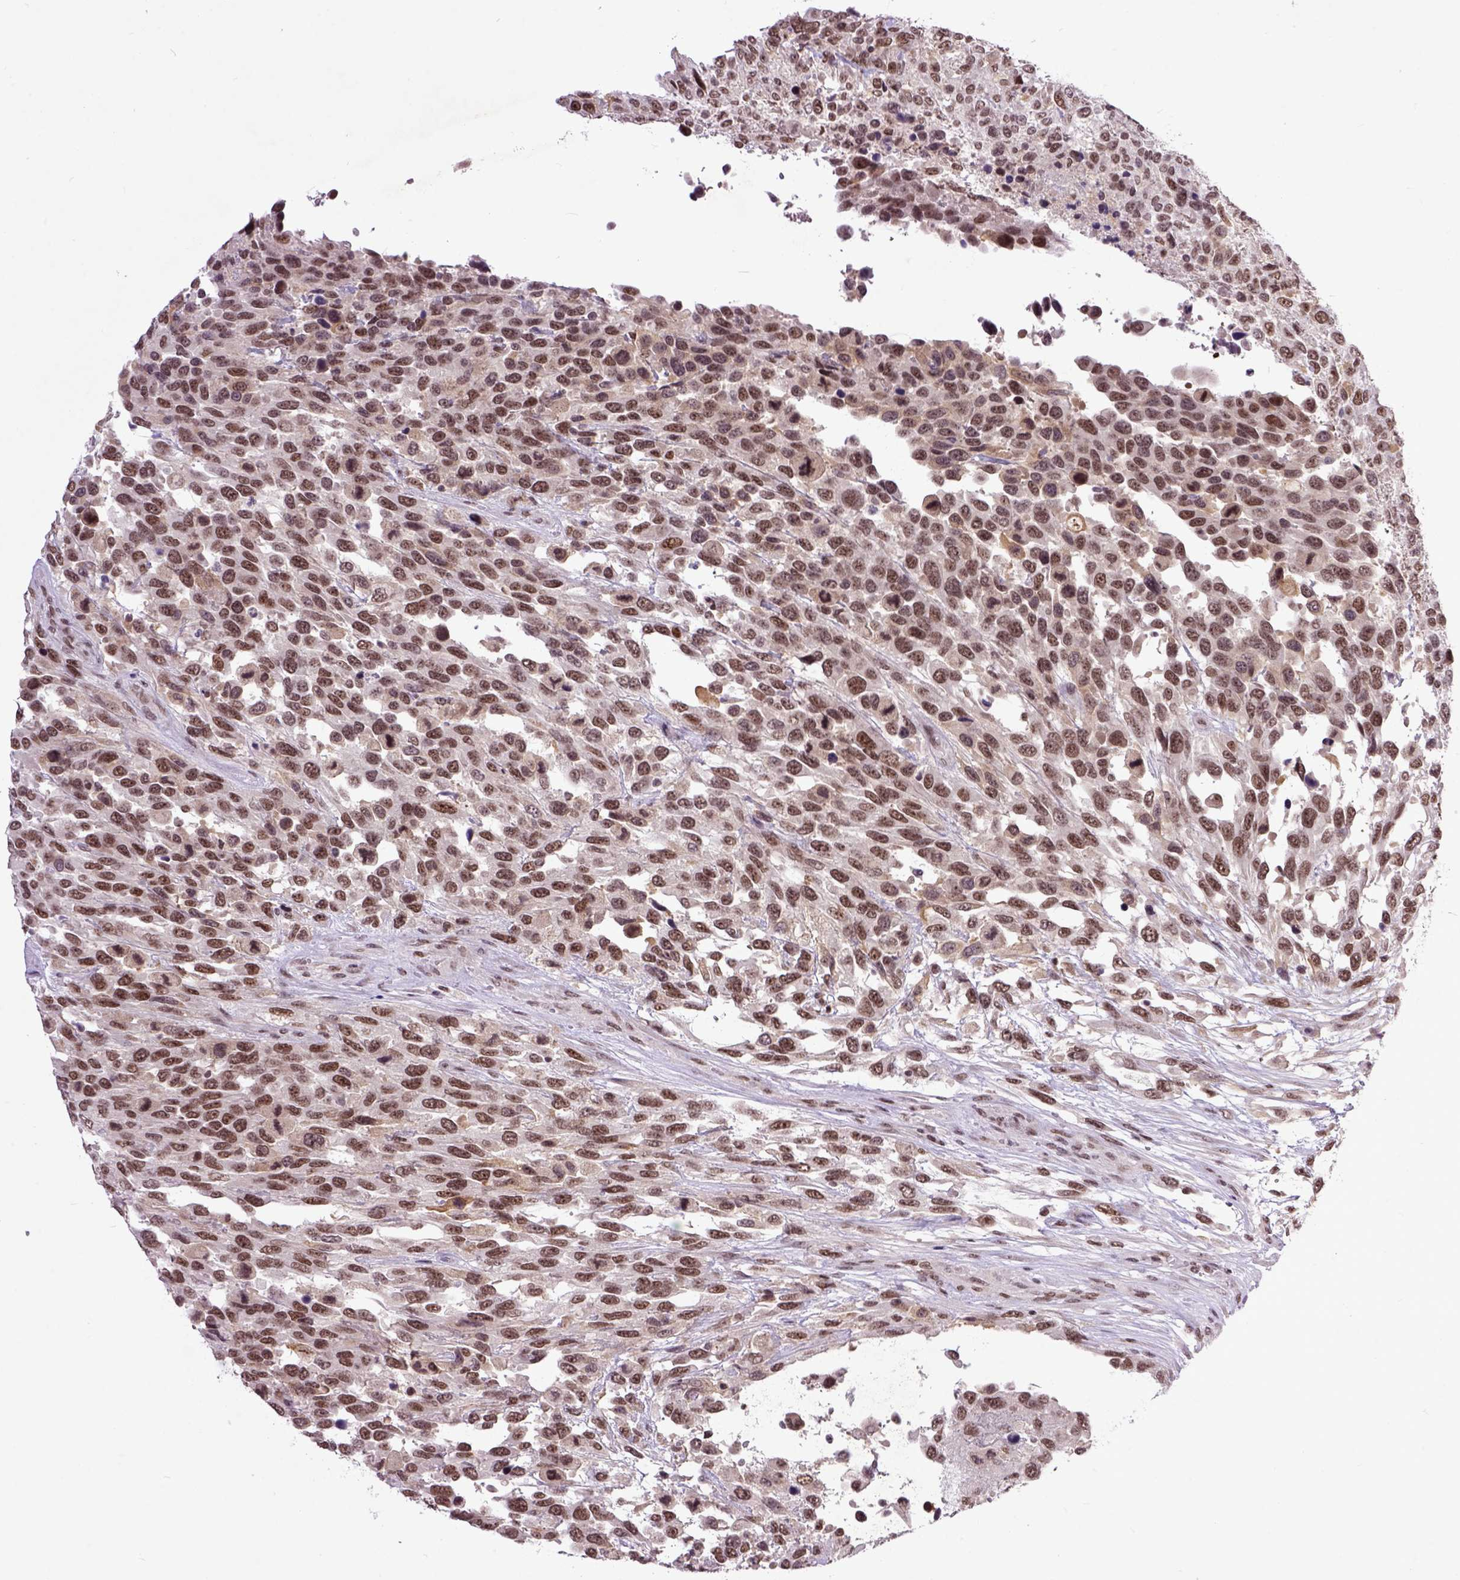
{"staining": {"intensity": "moderate", "quantity": ">75%", "location": "nuclear"}, "tissue": "urothelial cancer", "cell_type": "Tumor cells", "image_type": "cancer", "snomed": [{"axis": "morphology", "description": "Urothelial carcinoma, High grade"}, {"axis": "topography", "description": "Urinary bladder"}], "caption": "Tumor cells demonstrate moderate nuclear staining in approximately >75% of cells in urothelial carcinoma (high-grade). The staining is performed using DAB (3,3'-diaminobenzidine) brown chromogen to label protein expression. The nuclei are counter-stained blue using hematoxylin.", "gene": "RCC2", "patient": {"sex": "female", "age": 70}}